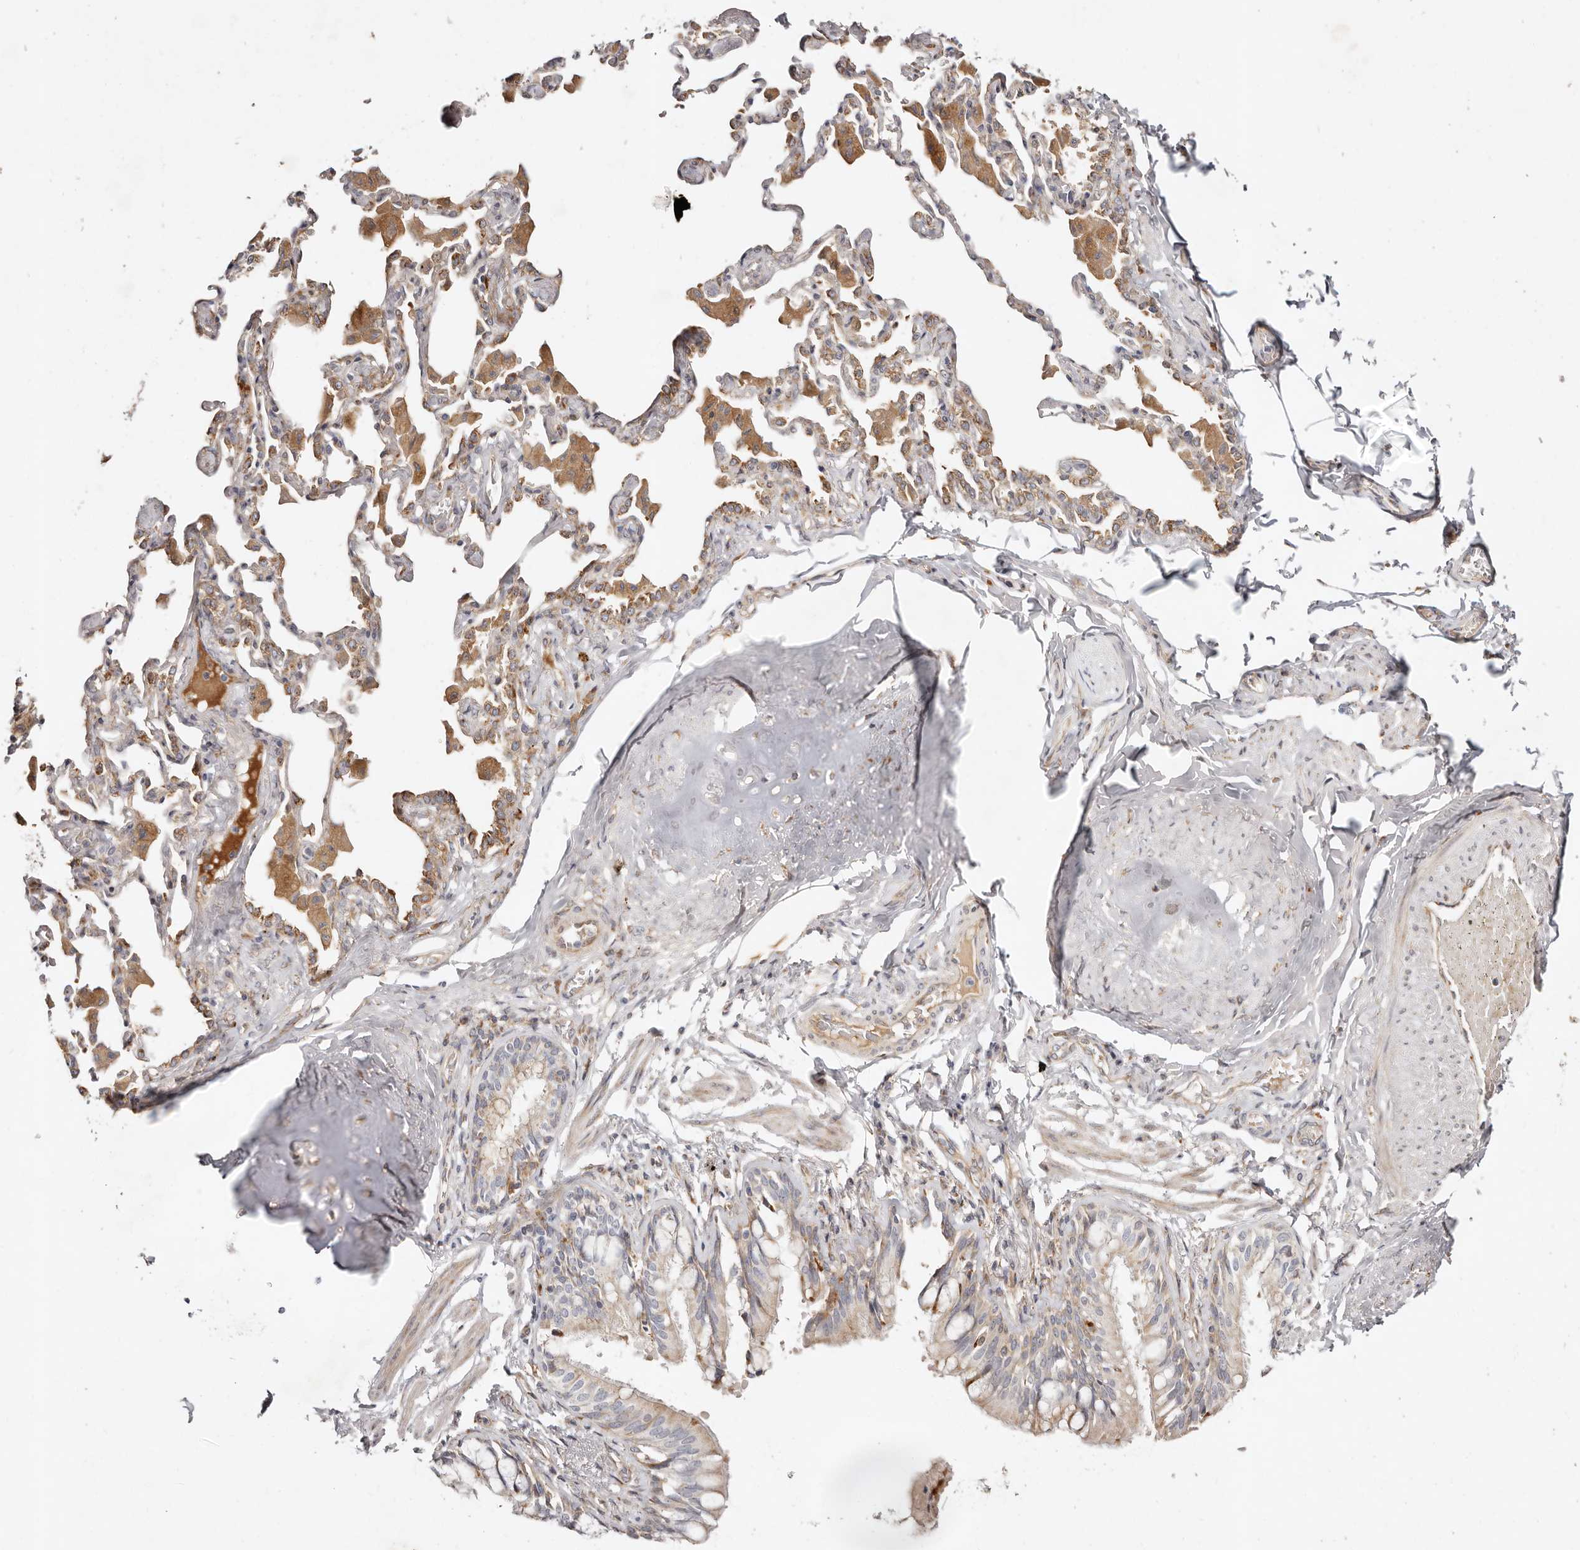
{"staining": {"intensity": "moderate", "quantity": "25%-75%", "location": "cytoplasmic/membranous"}, "tissue": "bronchus", "cell_type": "Respiratory epithelial cells", "image_type": "normal", "snomed": [{"axis": "morphology", "description": "Normal tissue, NOS"}, {"axis": "morphology", "description": "Inflammation, NOS"}, {"axis": "topography", "description": "Lung"}], "caption": "Immunohistochemistry (IHC) histopathology image of unremarkable bronchus stained for a protein (brown), which displays medium levels of moderate cytoplasmic/membranous positivity in about 25%-75% of respiratory epithelial cells.", "gene": "SERPINH1", "patient": {"sex": "female", "age": 46}}